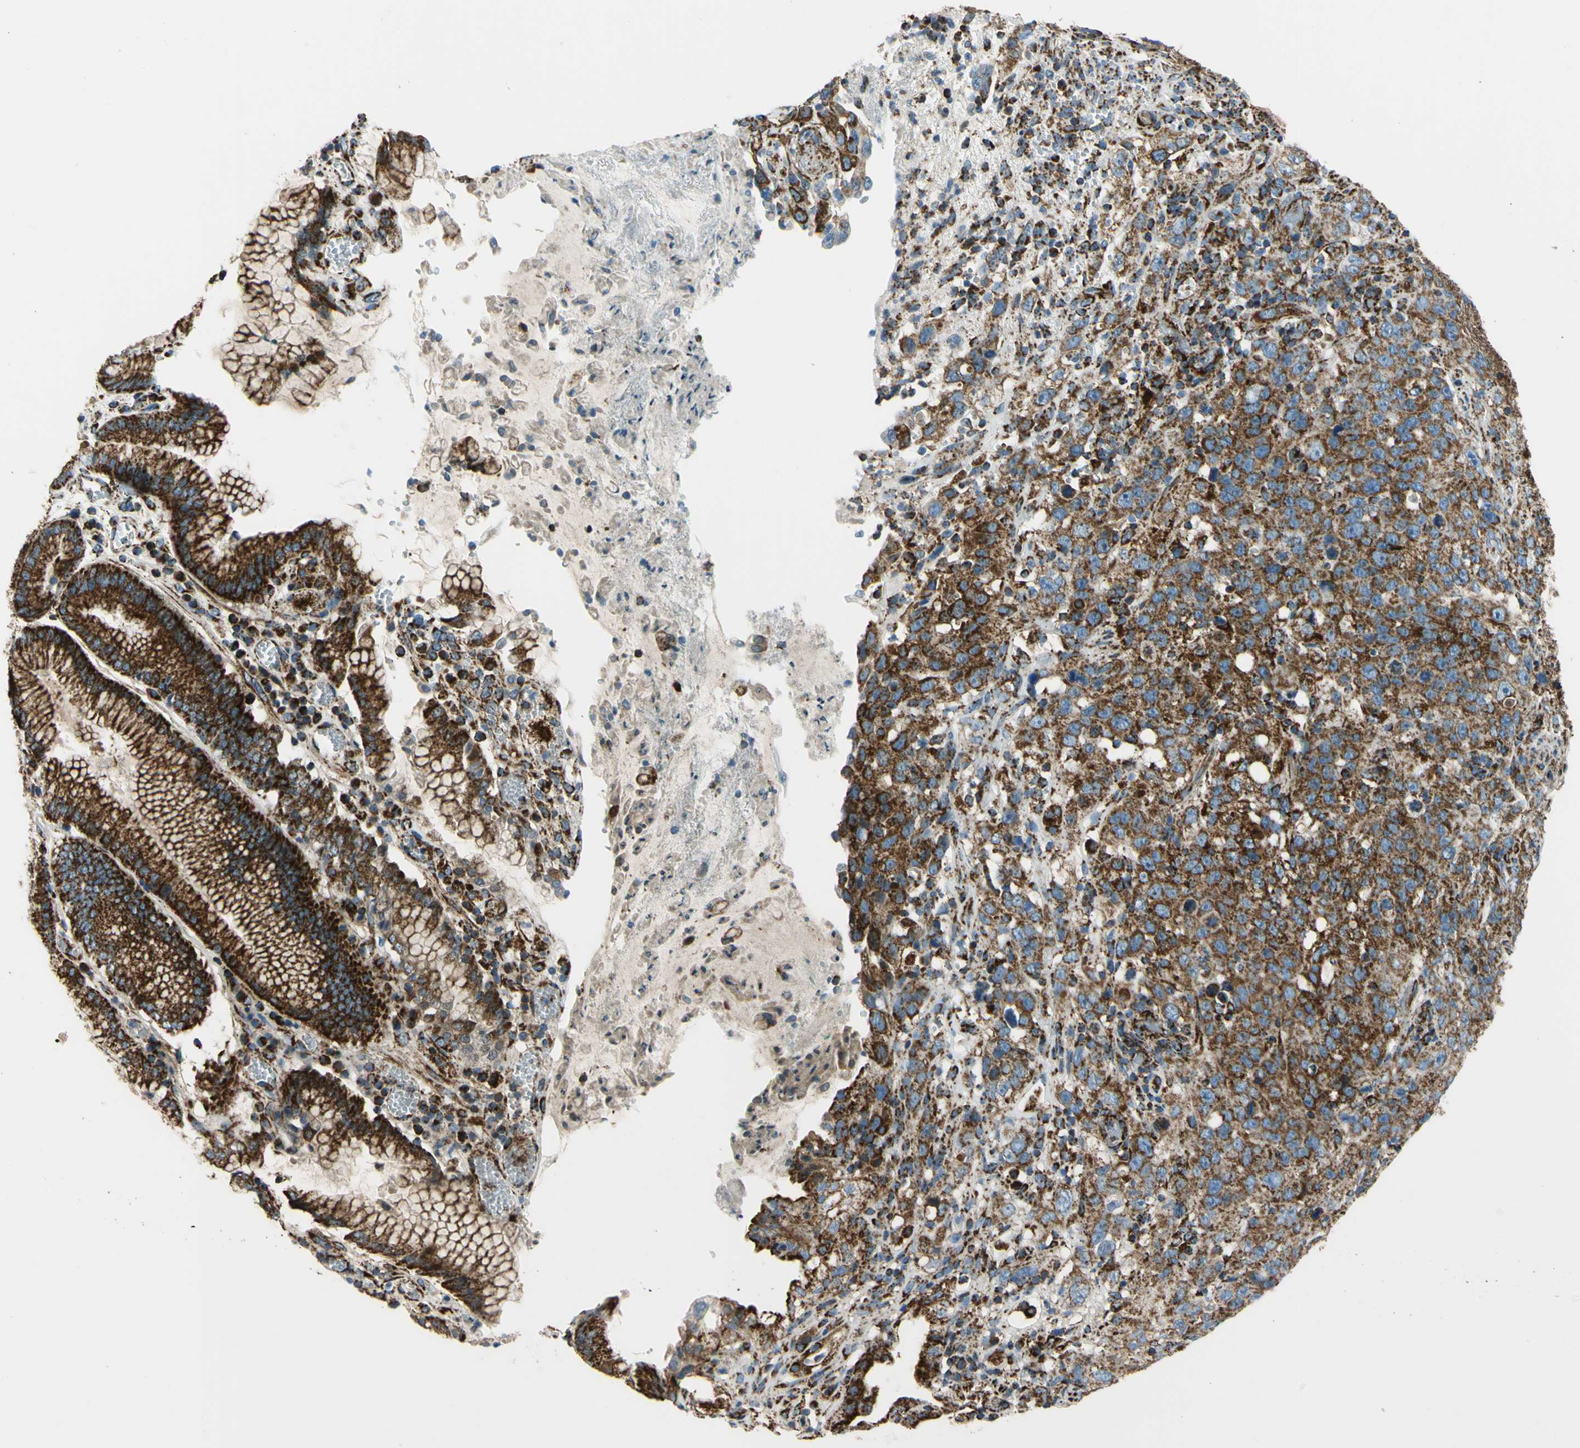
{"staining": {"intensity": "strong", "quantity": ">75%", "location": "cytoplasmic/membranous"}, "tissue": "stomach cancer", "cell_type": "Tumor cells", "image_type": "cancer", "snomed": [{"axis": "morphology", "description": "Normal tissue, NOS"}, {"axis": "morphology", "description": "Adenocarcinoma, NOS"}, {"axis": "topography", "description": "Stomach"}], "caption": "IHC of human stomach cancer (adenocarcinoma) reveals high levels of strong cytoplasmic/membranous positivity in about >75% of tumor cells.", "gene": "MAVS", "patient": {"sex": "male", "age": 48}}